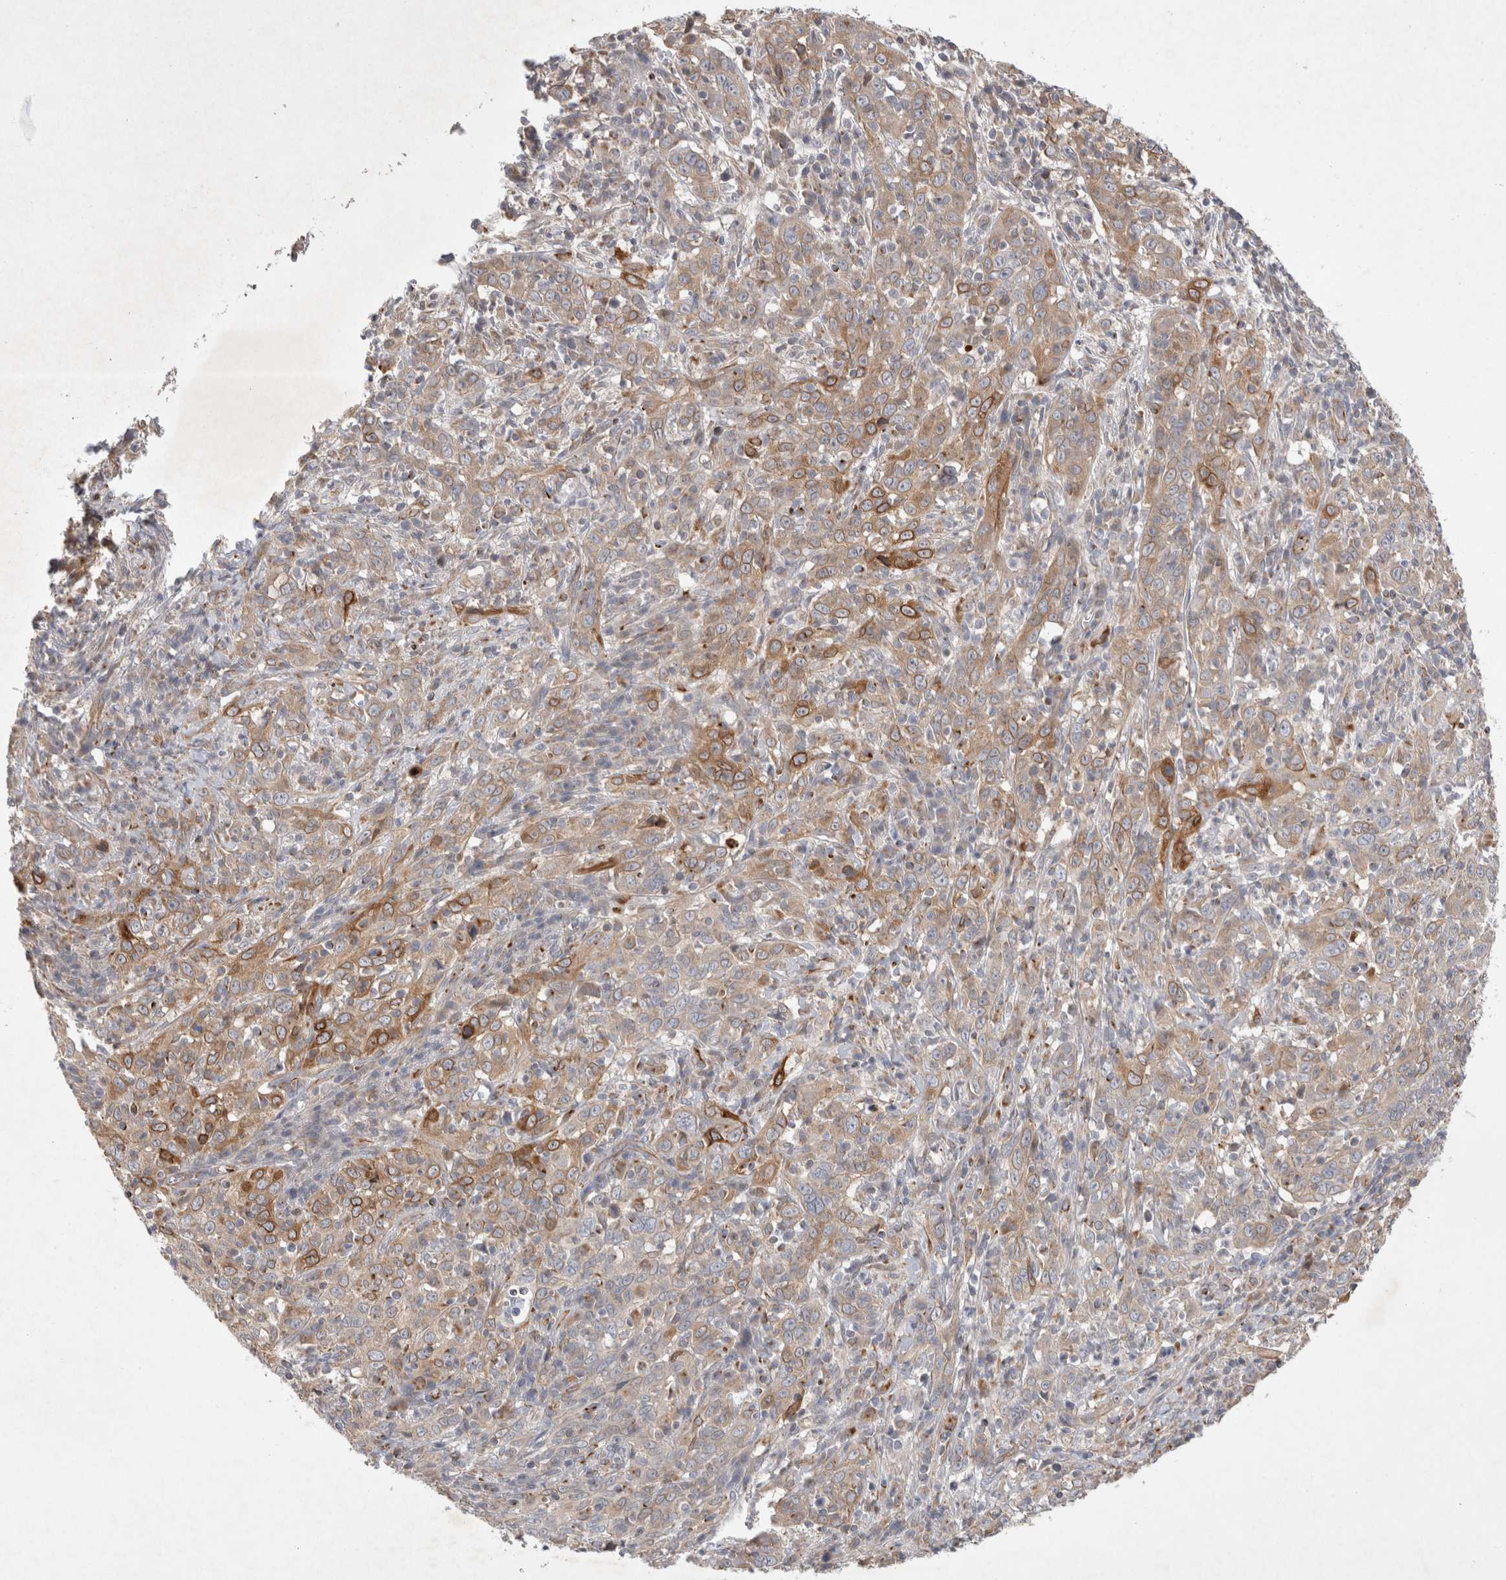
{"staining": {"intensity": "moderate", "quantity": ">75%", "location": "cytoplasmic/membranous"}, "tissue": "cervical cancer", "cell_type": "Tumor cells", "image_type": "cancer", "snomed": [{"axis": "morphology", "description": "Squamous cell carcinoma, NOS"}, {"axis": "topography", "description": "Cervix"}], "caption": "Tumor cells display moderate cytoplasmic/membranous staining in about >75% of cells in squamous cell carcinoma (cervical). (DAB IHC, brown staining for protein, blue staining for nuclei).", "gene": "NMU", "patient": {"sex": "female", "age": 46}}